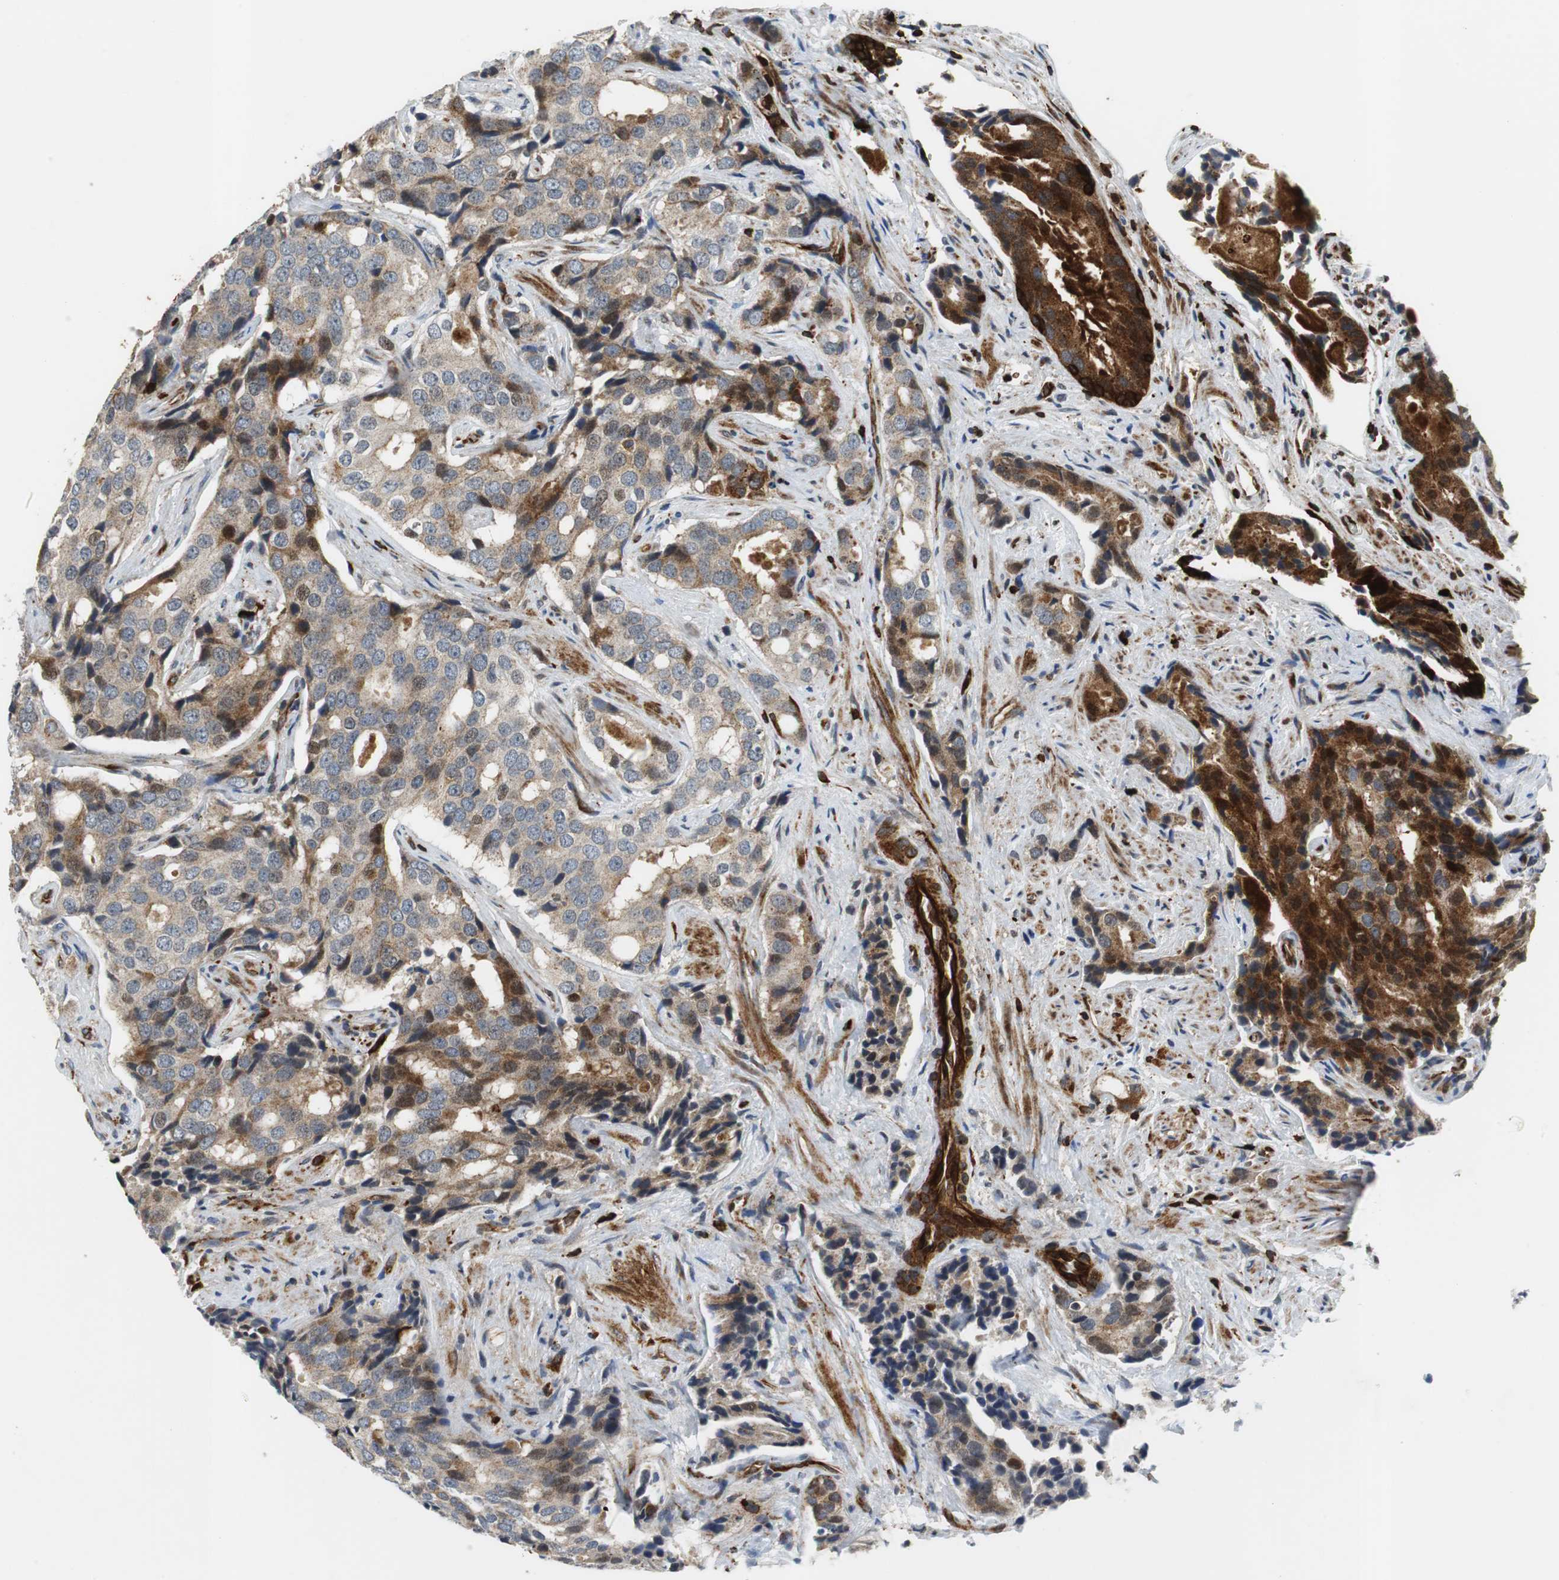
{"staining": {"intensity": "weak", "quantity": ">75%", "location": "cytoplasmic/membranous"}, "tissue": "prostate cancer", "cell_type": "Tumor cells", "image_type": "cancer", "snomed": [{"axis": "morphology", "description": "Adenocarcinoma, High grade"}, {"axis": "topography", "description": "Prostate"}], "caption": "IHC (DAB) staining of prostate cancer displays weak cytoplasmic/membranous protein expression in approximately >75% of tumor cells.", "gene": "TUBA4A", "patient": {"sex": "male", "age": 58}}